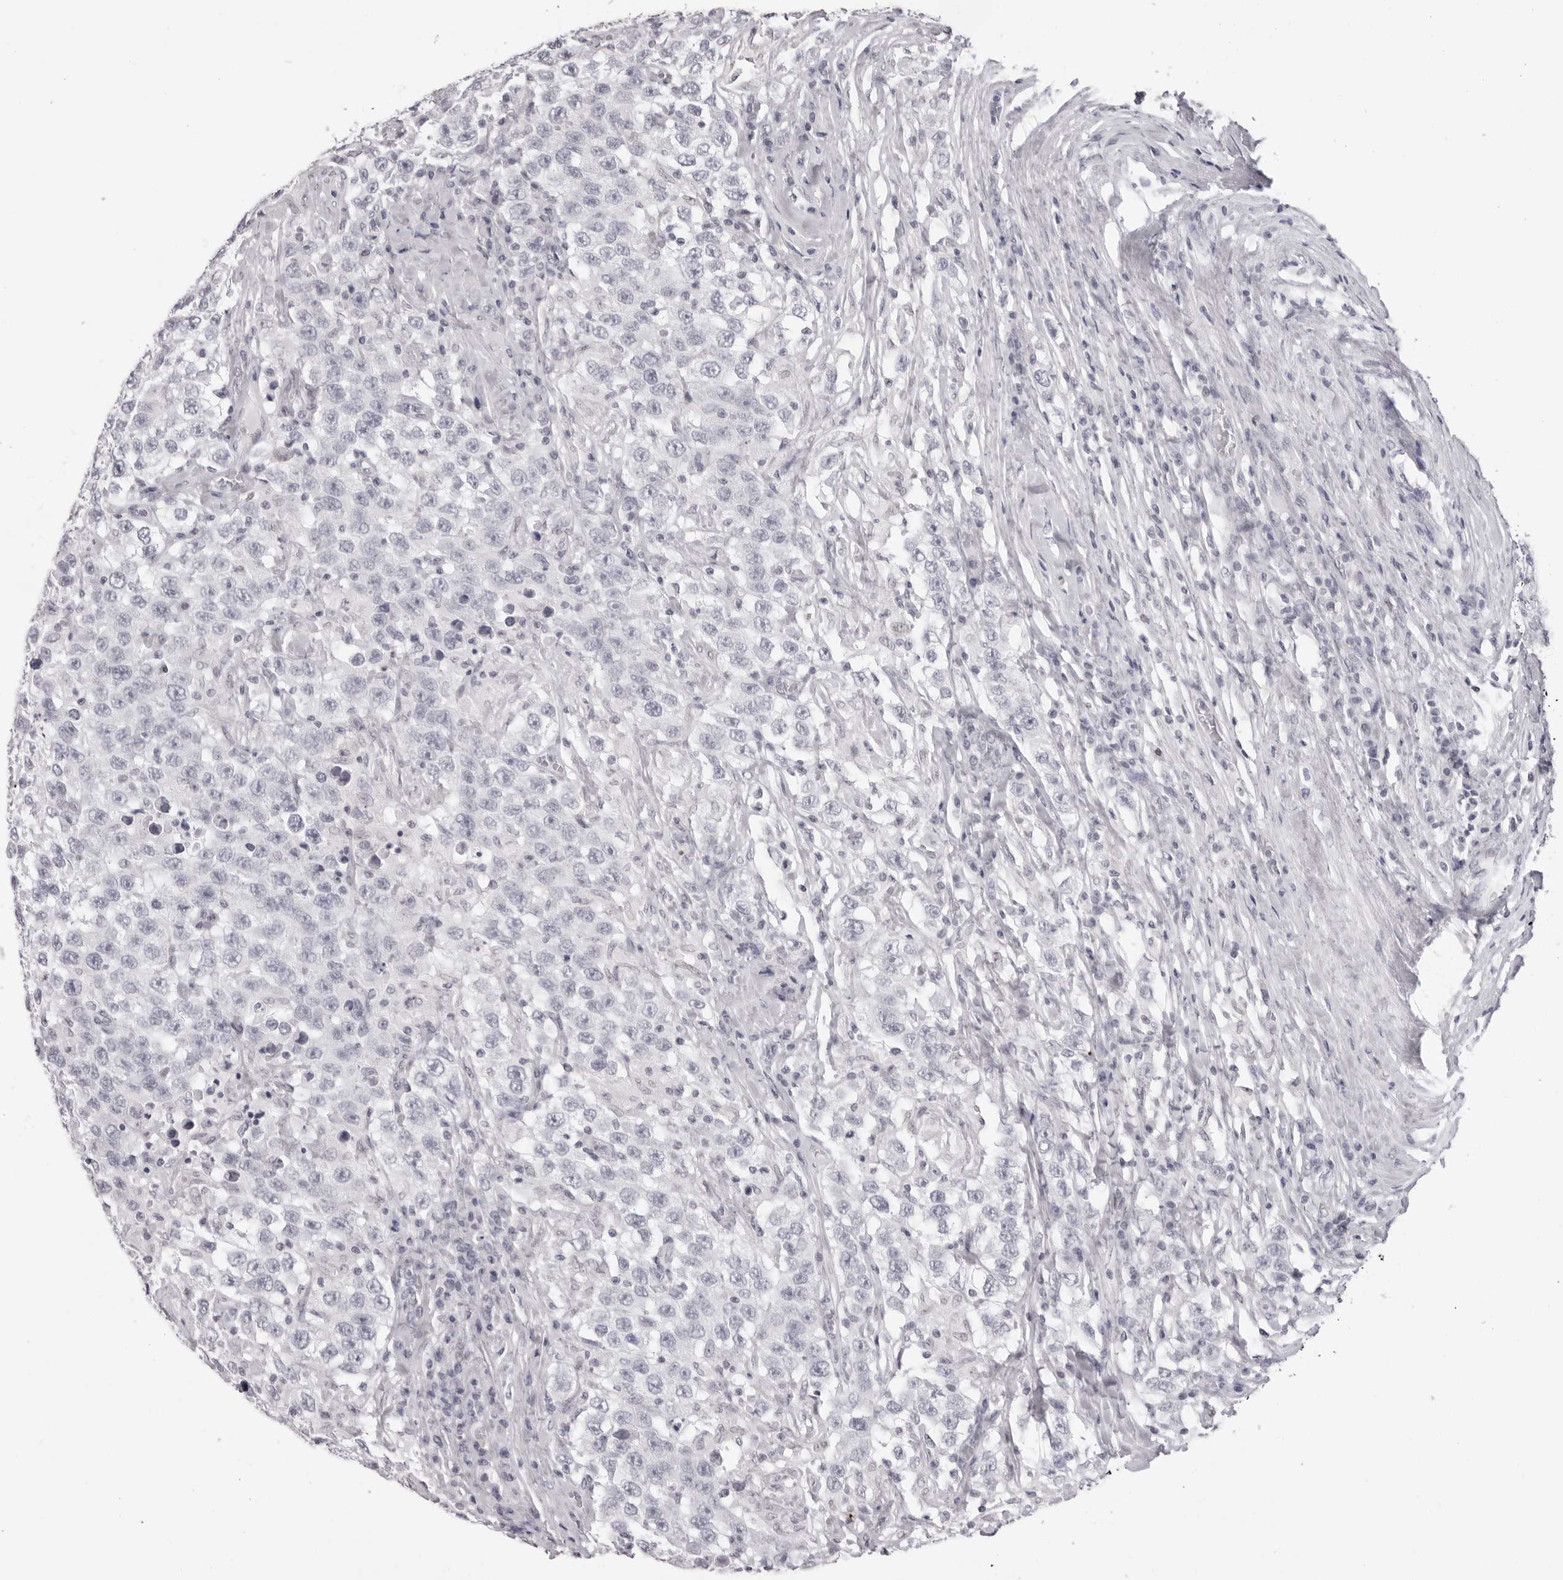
{"staining": {"intensity": "negative", "quantity": "none", "location": "none"}, "tissue": "testis cancer", "cell_type": "Tumor cells", "image_type": "cancer", "snomed": [{"axis": "morphology", "description": "Seminoma, NOS"}, {"axis": "topography", "description": "Testis"}], "caption": "The image displays no staining of tumor cells in testis cancer.", "gene": "MAFK", "patient": {"sex": "male", "age": 41}}